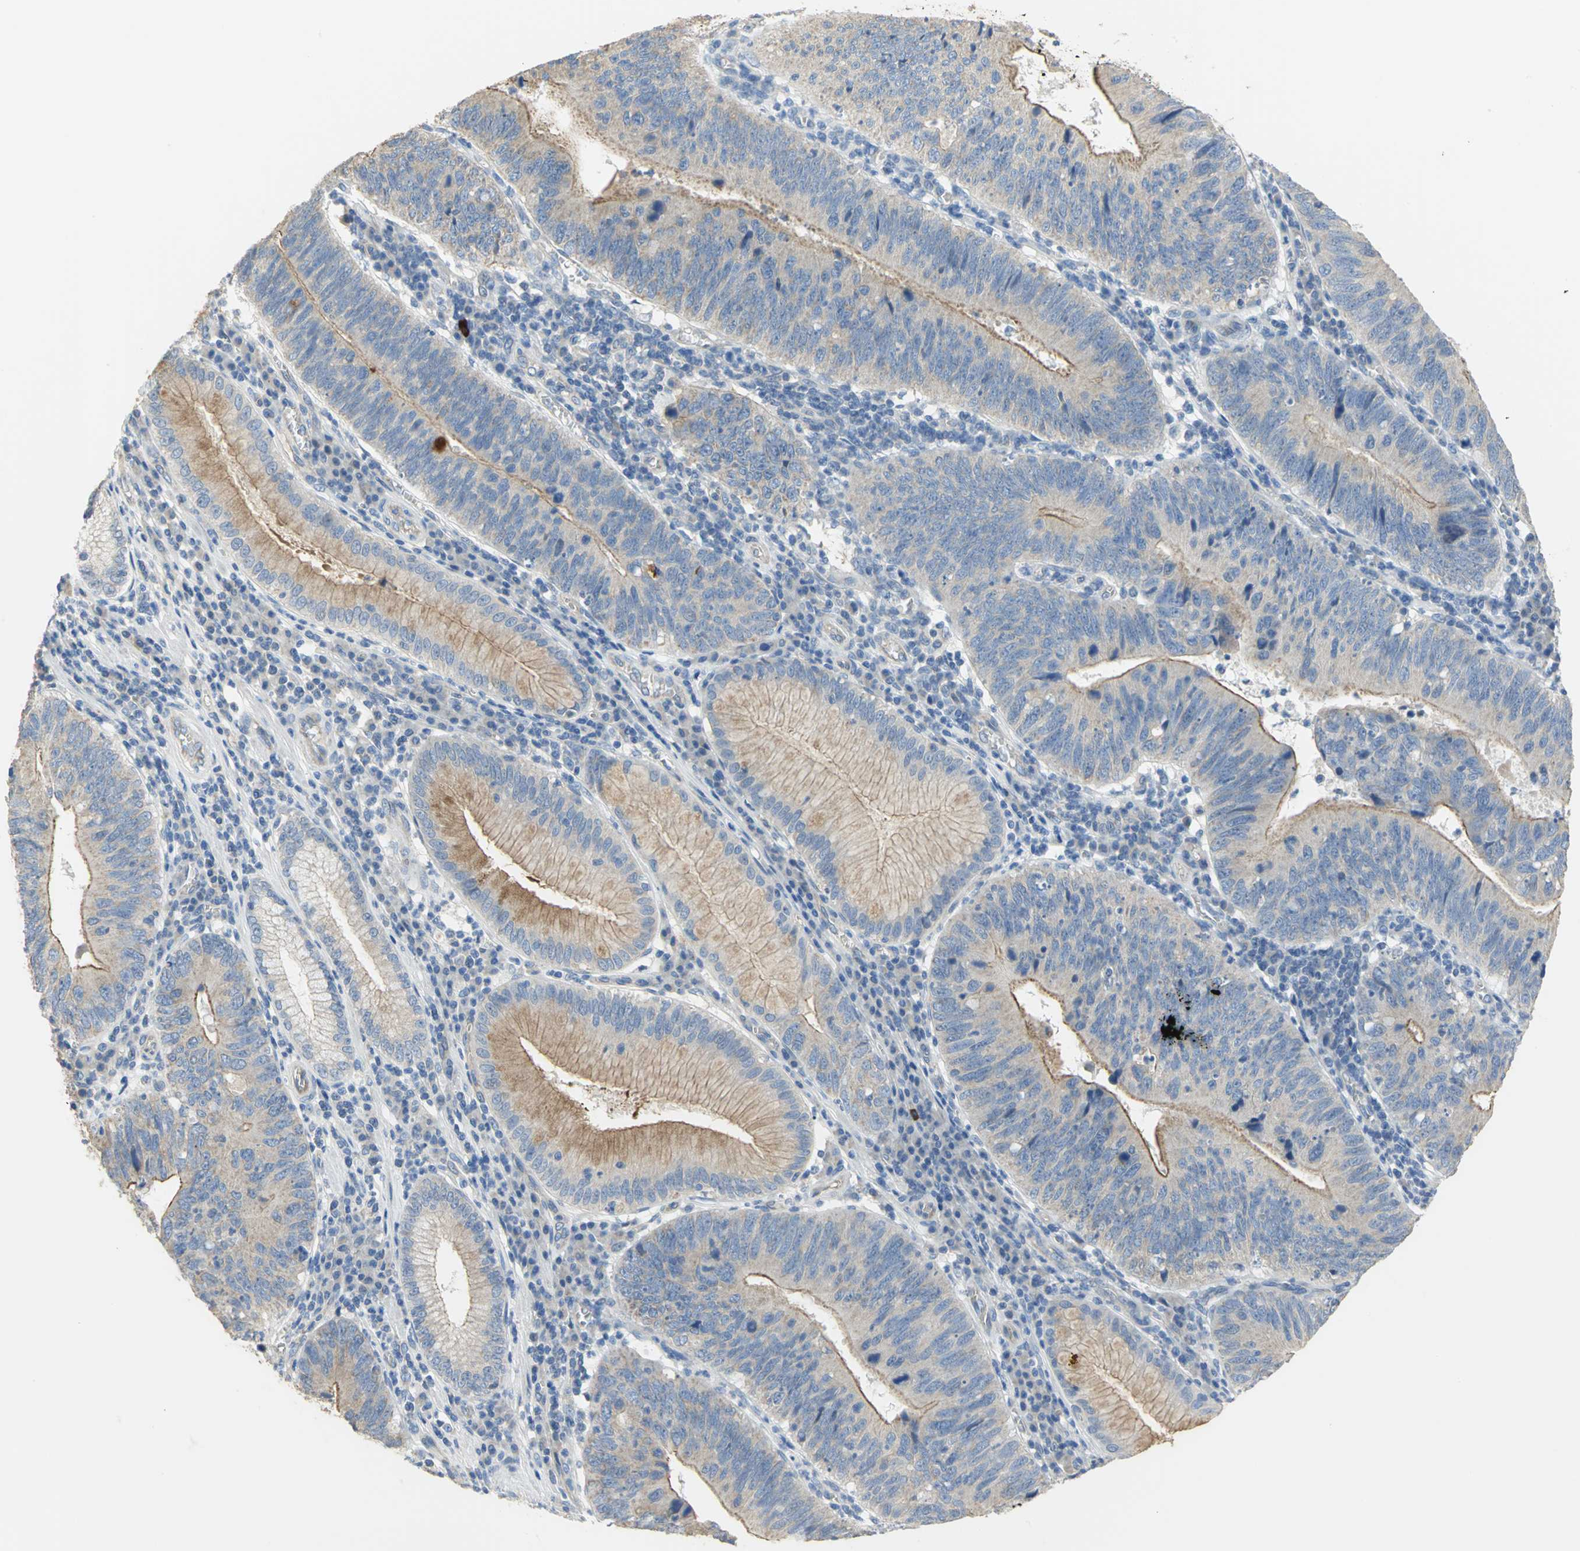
{"staining": {"intensity": "moderate", "quantity": "25%-75%", "location": "cytoplasmic/membranous"}, "tissue": "stomach cancer", "cell_type": "Tumor cells", "image_type": "cancer", "snomed": [{"axis": "morphology", "description": "Adenocarcinoma, NOS"}, {"axis": "topography", "description": "Stomach"}], "caption": "The histopathology image reveals staining of stomach cancer, revealing moderate cytoplasmic/membranous protein expression (brown color) within tumor cells. (DAB IHC, brown staining for protein, blue staining for nuclei).", "gene": "HTR1F", "patient": {"sex": "male", "age": 59}}